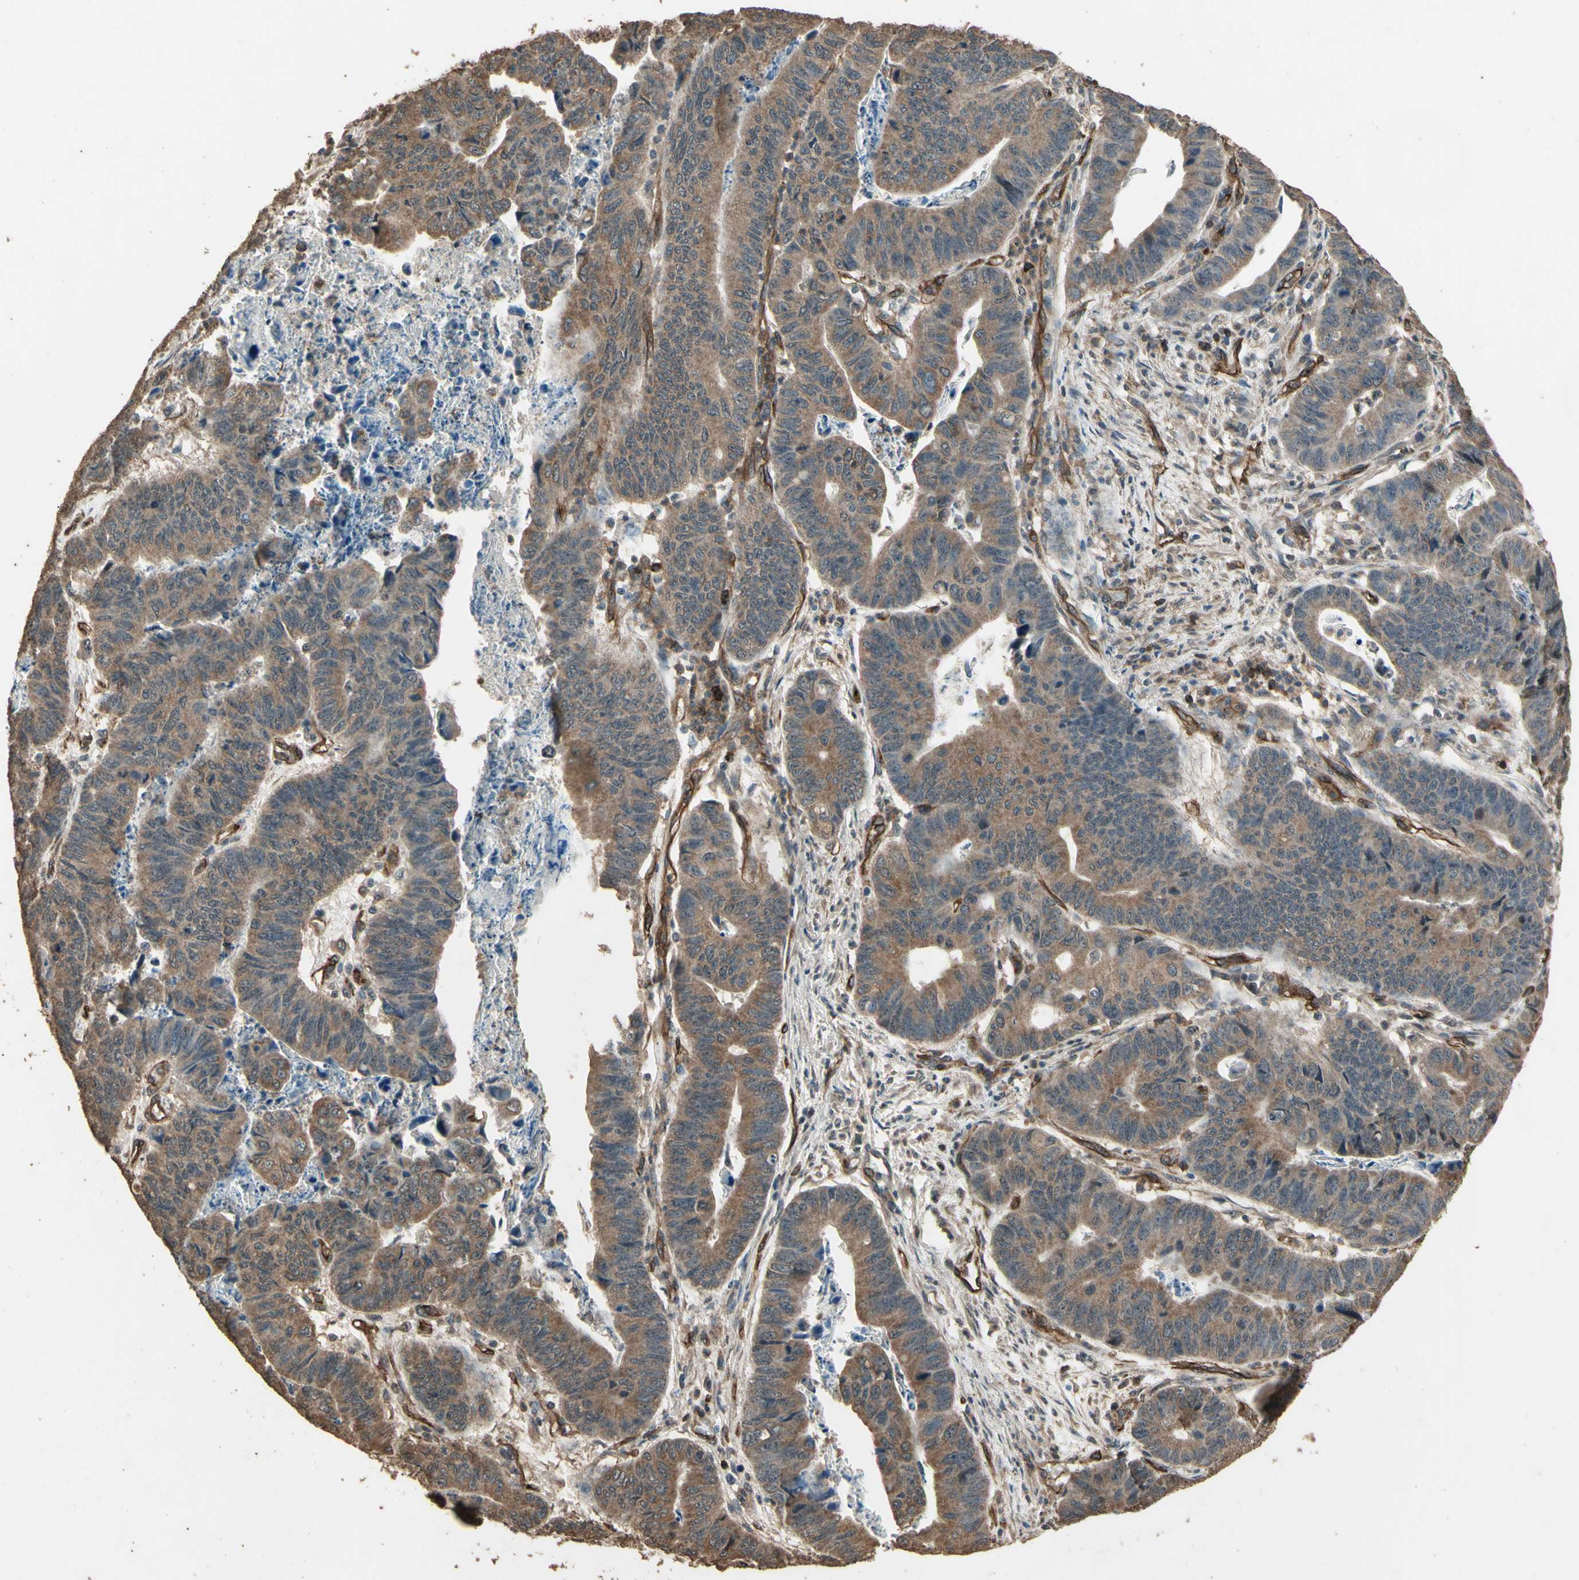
{"staining": {"intensity": "moderate", "quantity": ">75%", "location": "cytoplasmic/membranous"}, "tissue": "stomach cancer", "cell_type": "Tumor cells", "image_type": "cancer", "snomed": [{"axis": "morphology", "description": "Adenocarcinoma, NOS"}, {"axis": "topography", "description": "Stomach, lower"}], "caption": "Approximately >75% of tumor cells in human stomach adenocarcinoma display moderate cytoplasmic/membranous protein expression as visualized by brown immunohistochemical staining.", "gene": "TSPO", "patient": {"sex": "male", "age": 77}}